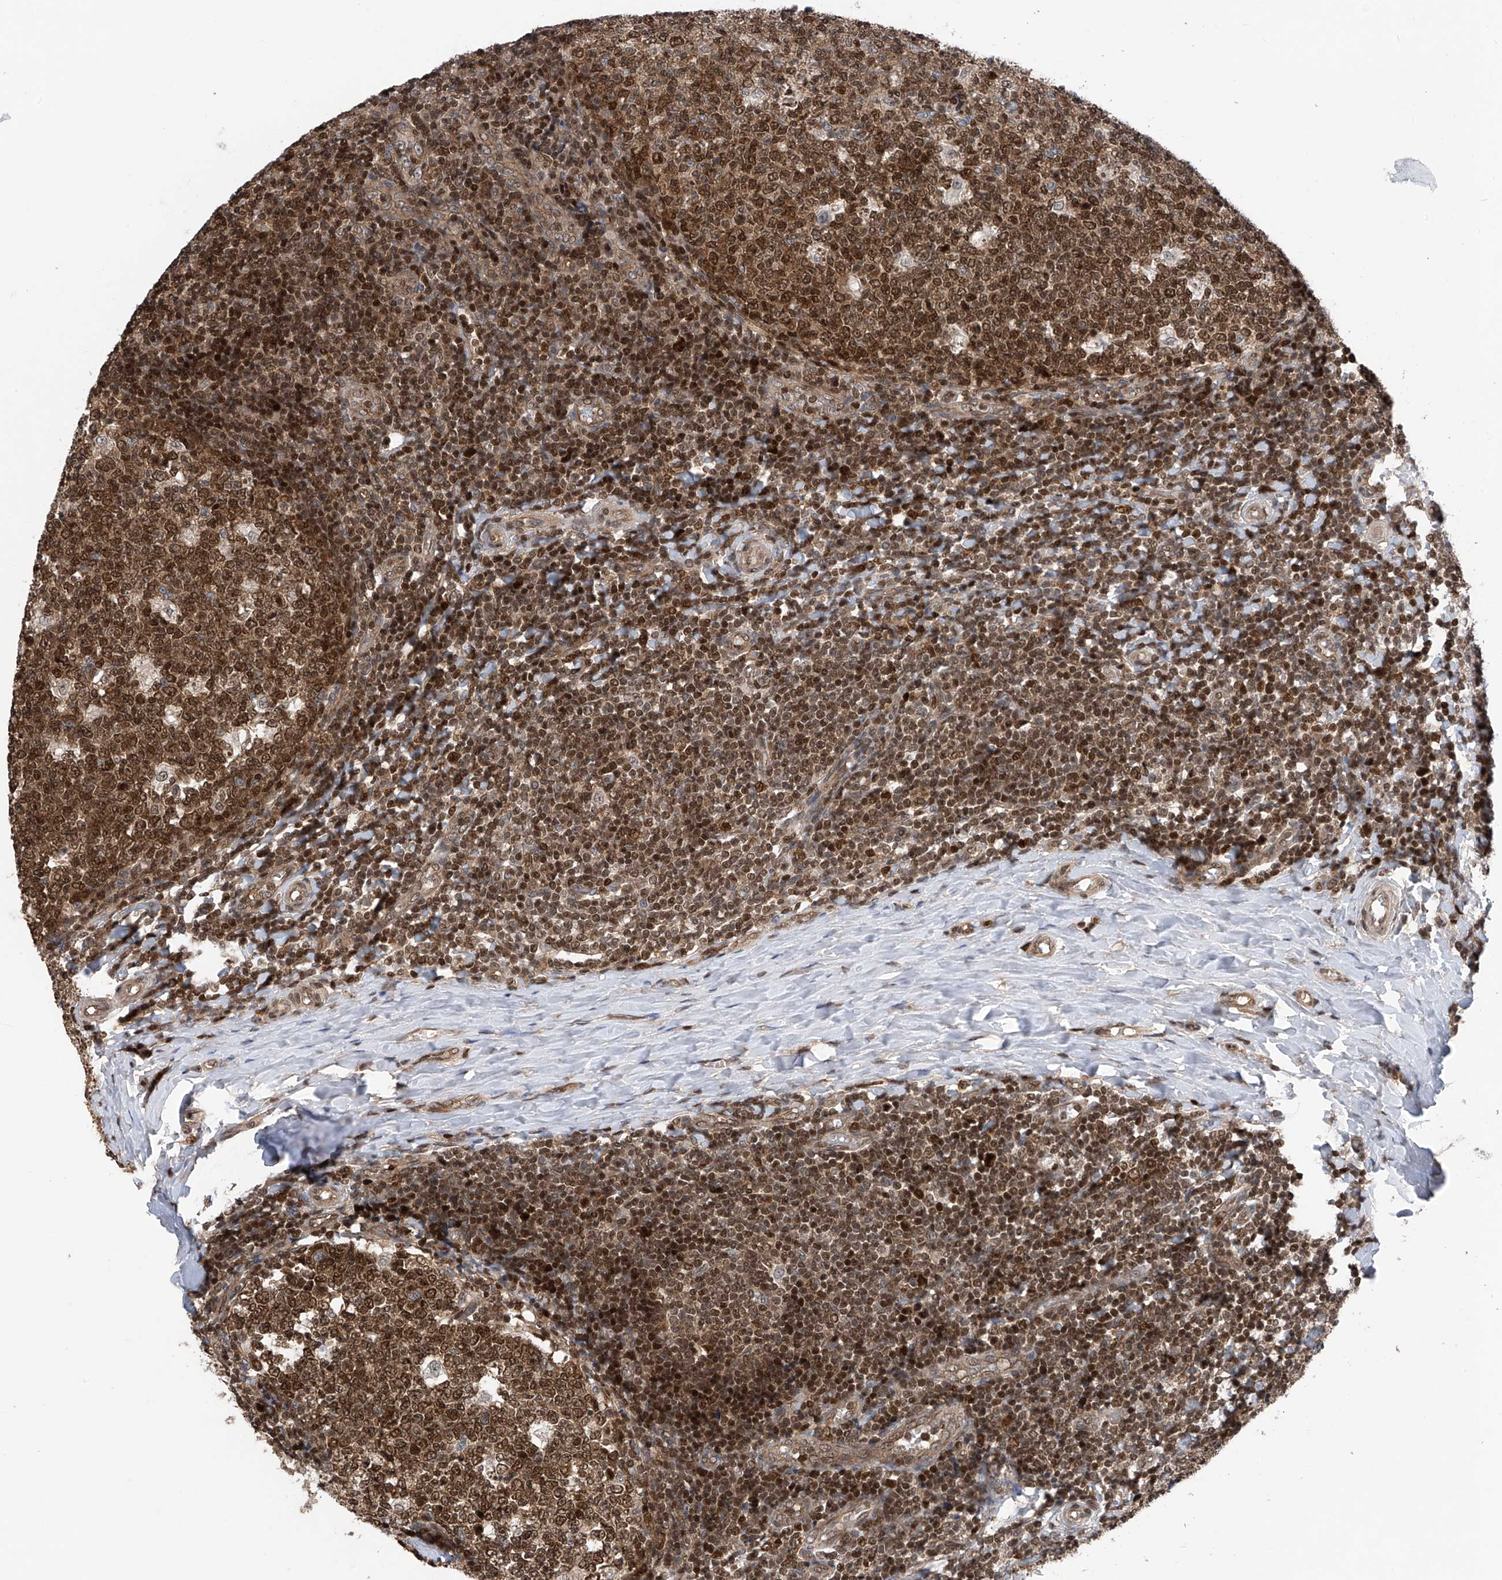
{"staining": {"intensity": "strong", "quantity": "25%-75%", "location": "cytoplasmic/membranous,nuclear"}, "tissue": "tonsil", "cell_type": "Germinal center cells", "image_type": "normal", "snomed": [{"axis": "morphology", "description": "Normal tissue, NOS"}, {"axis": "topography", "description": "Tonsil"}], "caption": "Strong cytoplasmic/membranous,nuclear staining for a protein is seen in approximately 25%-75% of germinal center cells of benign tonsil using immunohistochemistry (IHC).", "gene": "DNAJC9", "patient": {"sex": "female", "age": 19}}